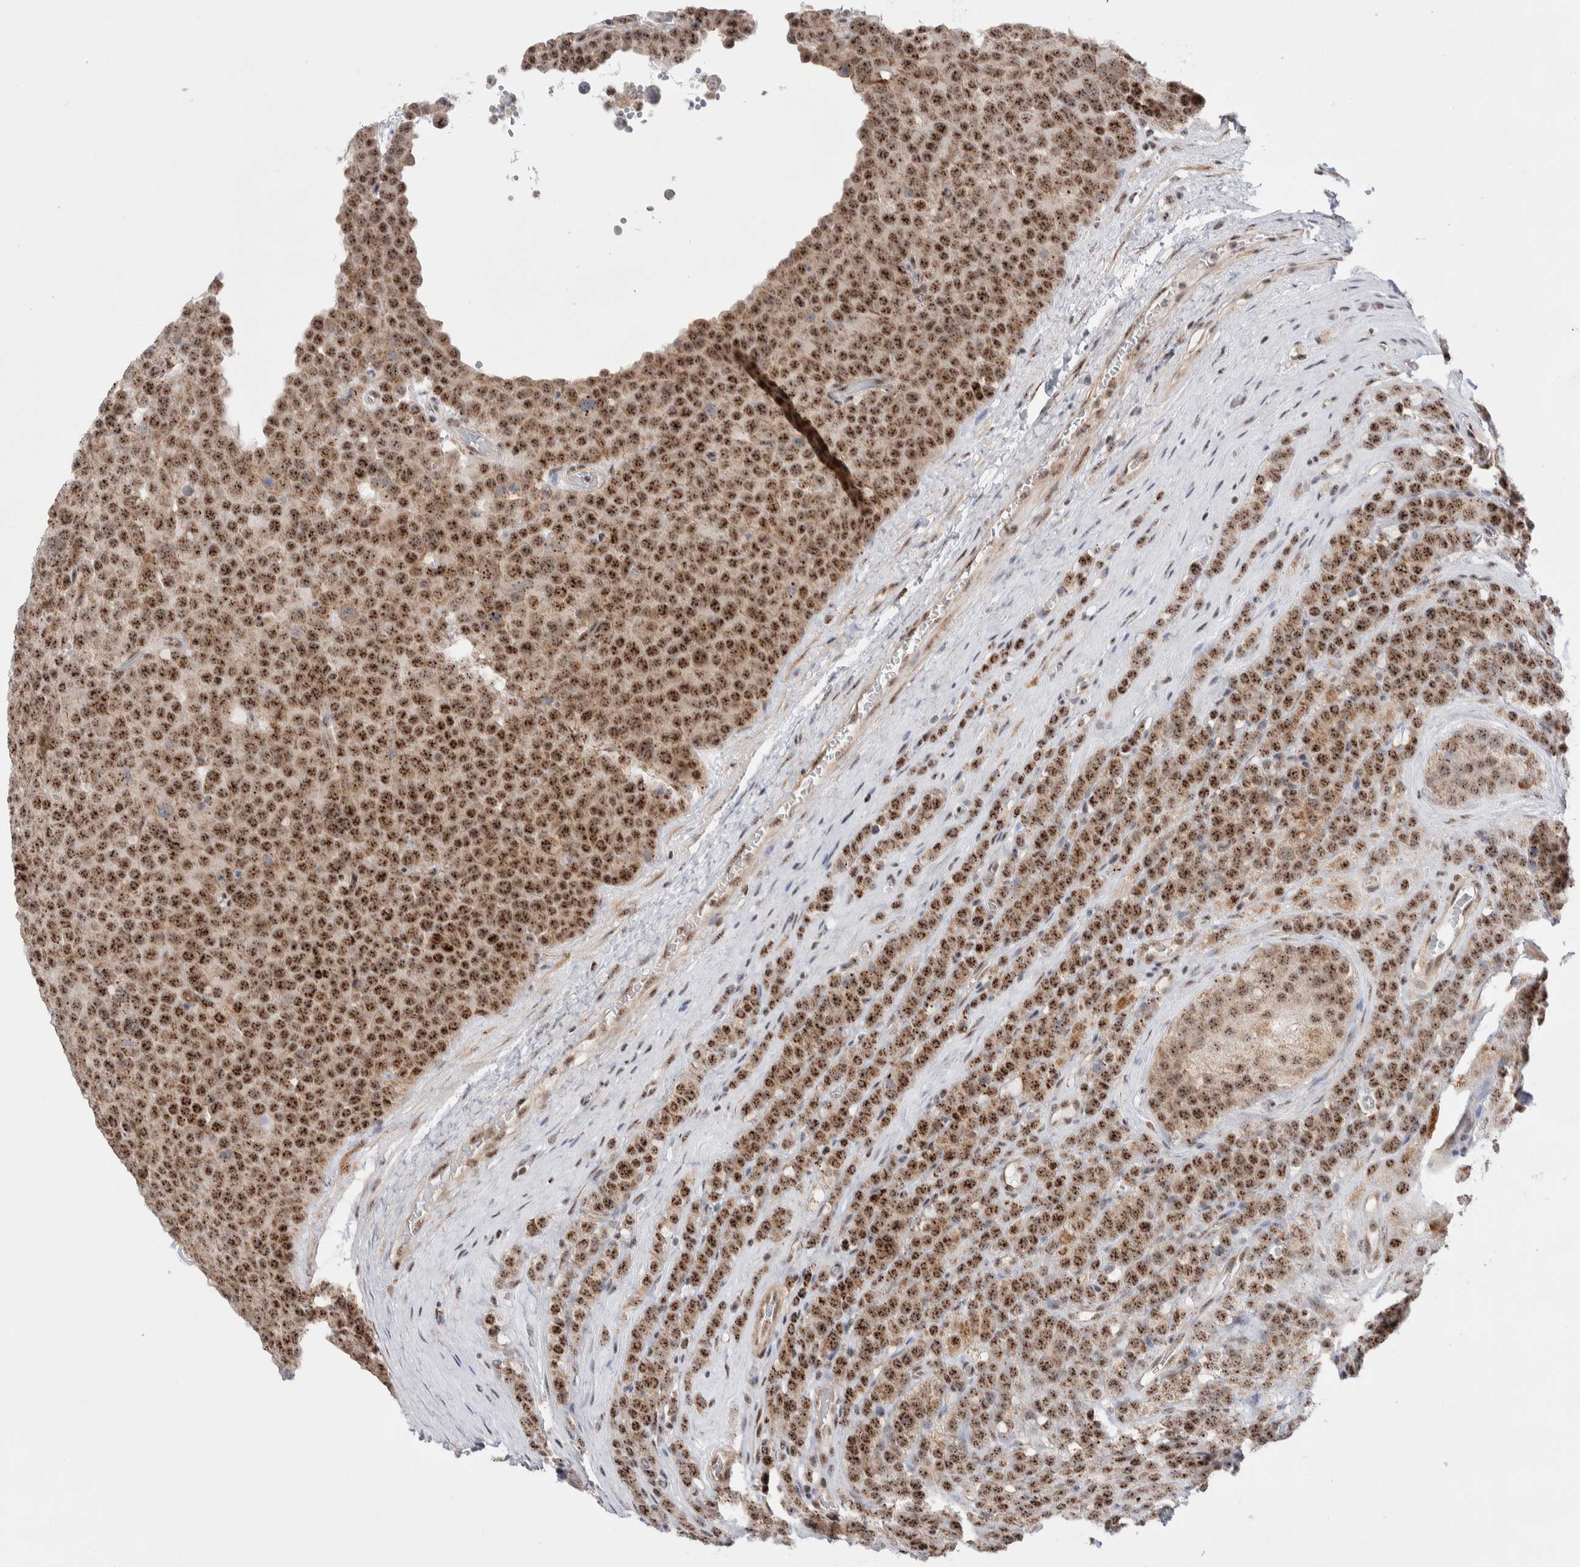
{"staining": {"intensity": "moderate", "quantity": ">75%", "location": "cytoplasmic/membranous,nuclear"}, "tissue": "testis cancer", "cell_type": "Tumor cells", "image_type": "cancer", "snomed": [{"axis": "morphology", "description": "Seminoma, NOS"}, {"axis": "topography", "description": "Testis"}], "caption": "Human seminoma (testis) stained with a protein marker exhibits moderate staining in tumor cells.", "gene": "ZNF695", "patient": {"sex": "male", "age": 71}}